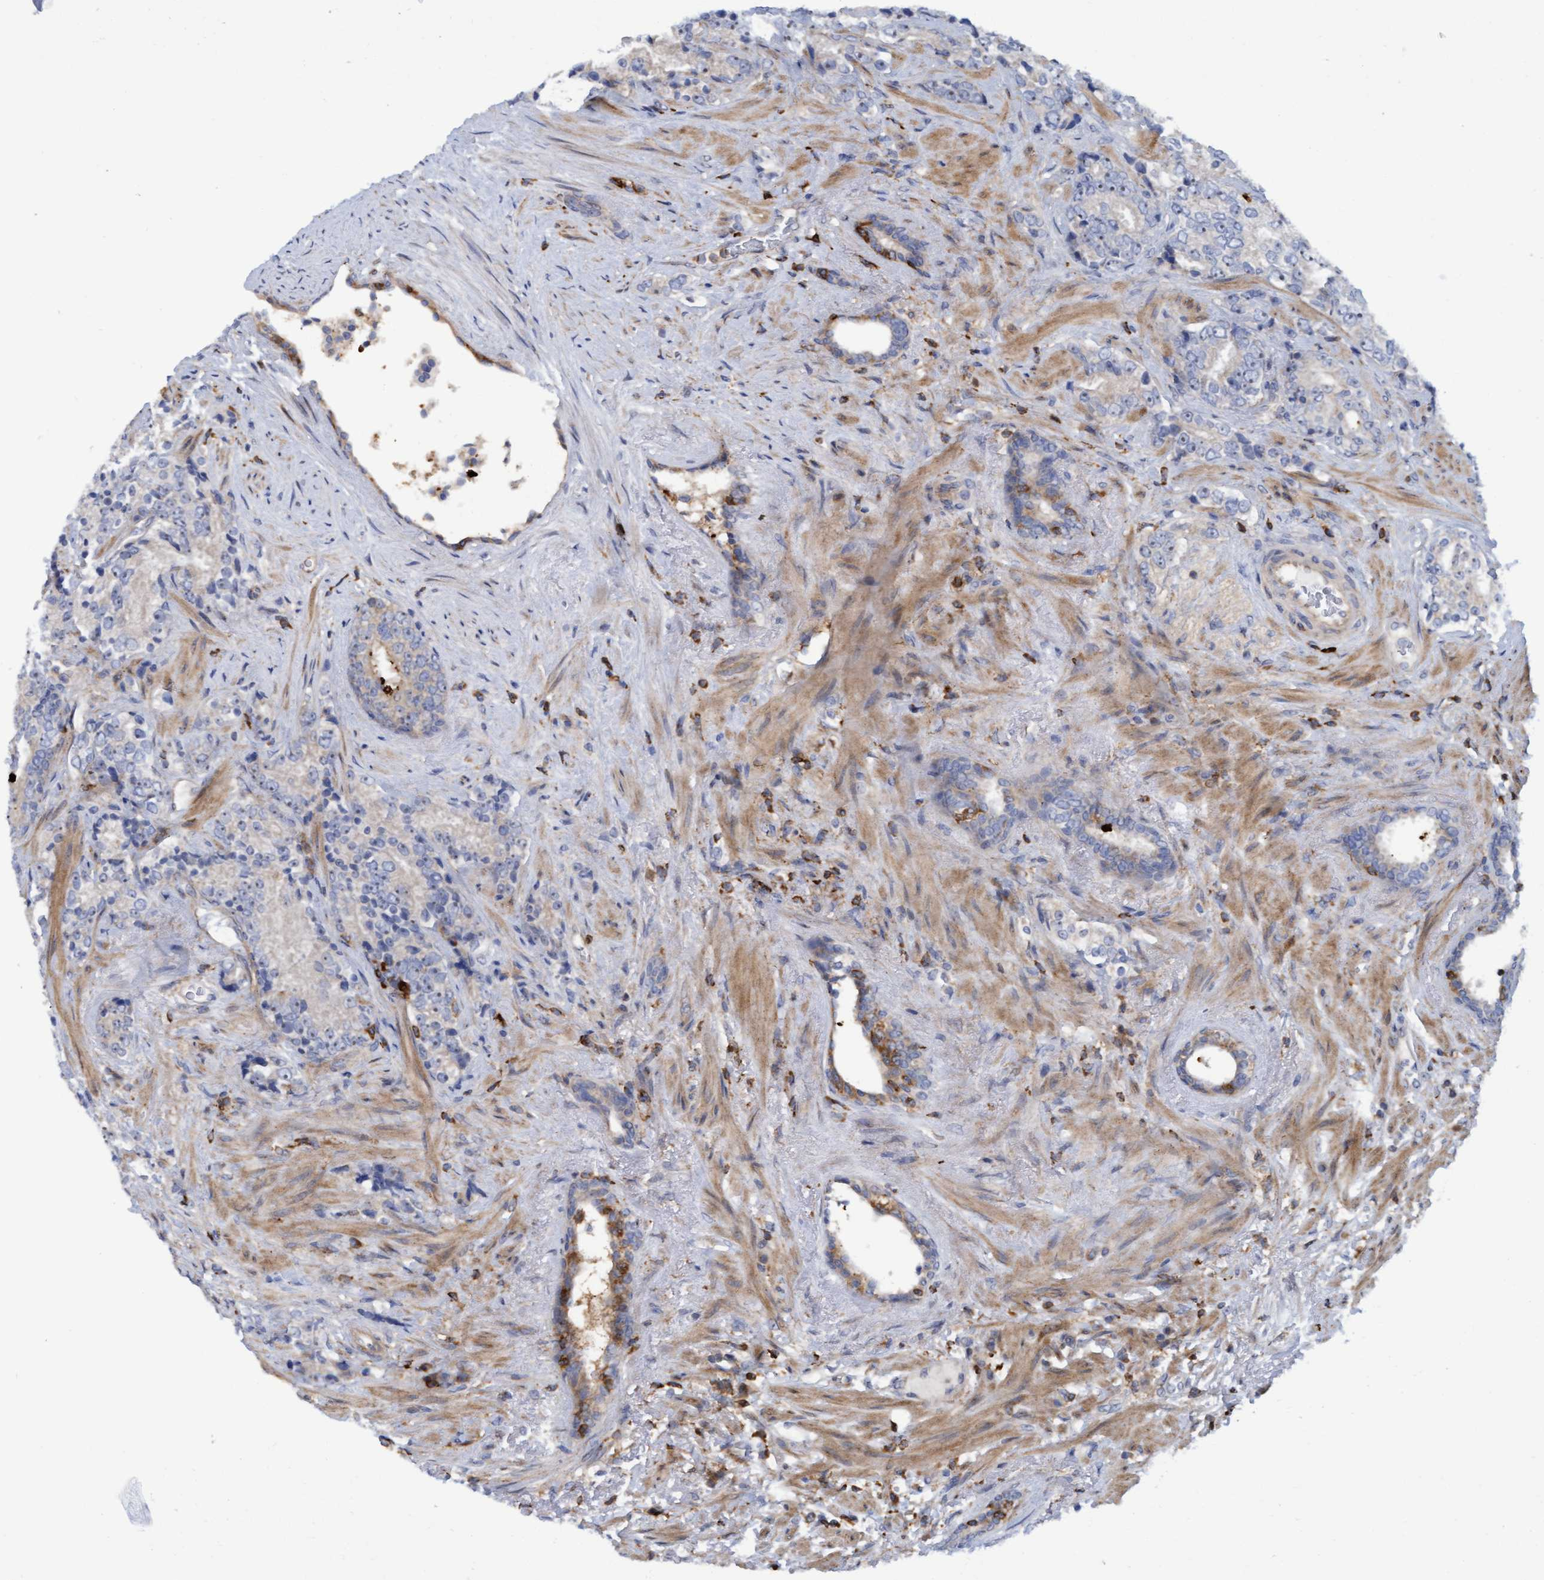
{"staining": {"intensity": "negative", "quantity": "none", "location": "none"}, "tissue": "prostate cancer", "cell_type": "Tumor cells", "image_type": "cancer", "snomed": [{"axis": "morphology", "description": "Adenocarcinoma, High grade"}, {"axis": "topography", "description": "Prostate"}], "caption": "A histopathology image of human prostate high-grade adenocarcinoma is negative for staining in tumor cells.", "gene": "FNBP1", "patient": {"sex": "male", "age": 71}}